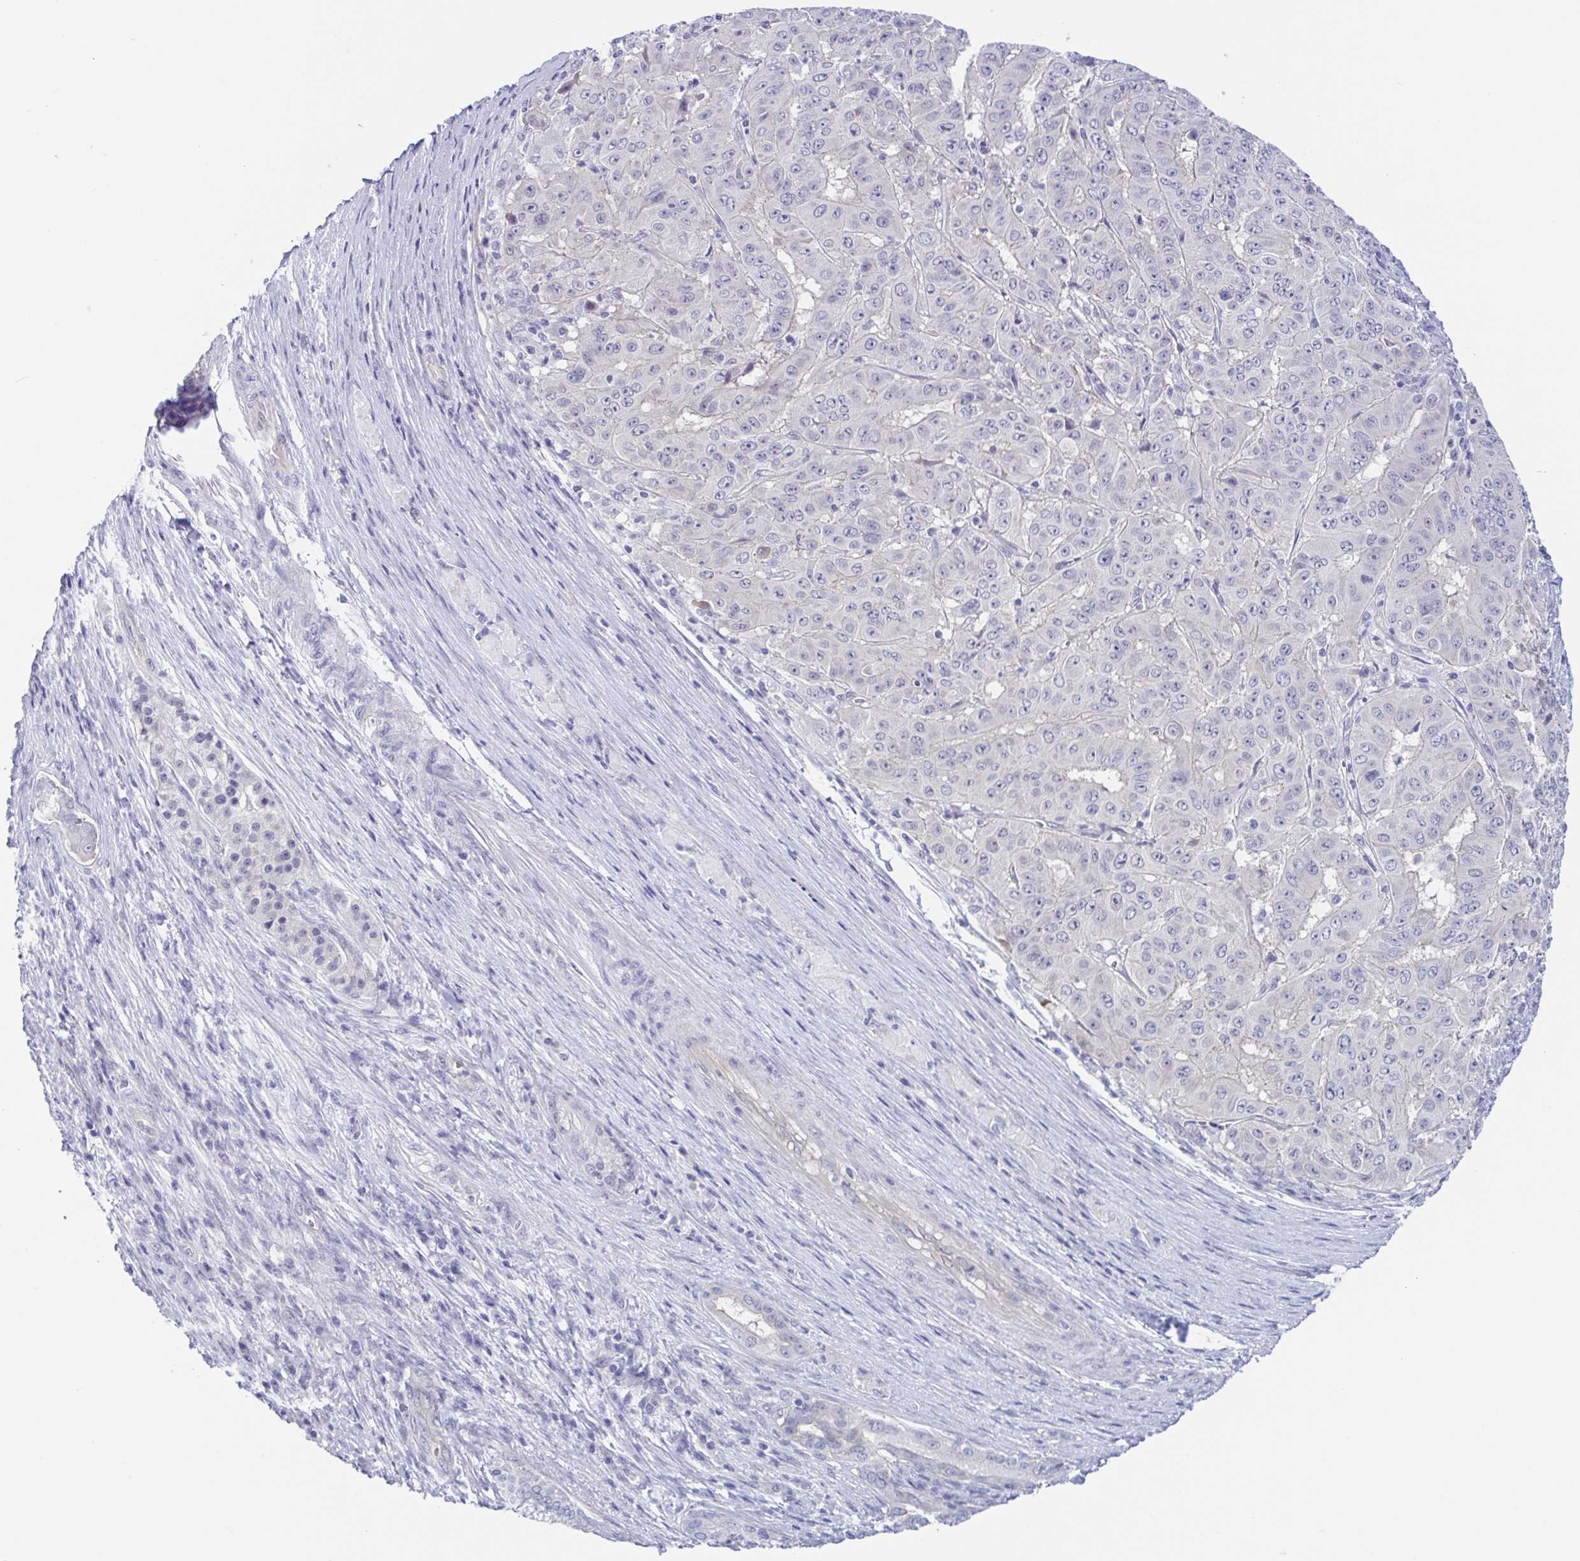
{"staining": {"intensity": "negative", "quantity": "none", "location": "none"}, "tissue": "pancreatic cancer", "cell_type": "Tumor cells", "image_type": "cancer", "snomed": [{"axis": "morphology", "description": "Adenocarcinoma, NOS"}, {"axis": "topography", "description": "Pancreas"}], "caption": "This micrograph is of pancreatic cancer stained with immunohistochemistry to label a protein in brown with the nuclei are counter-stained blue. There is no staining in tumor cells.", "gene": "TEX12", "patient": {"sex": "male", "age": 63}}